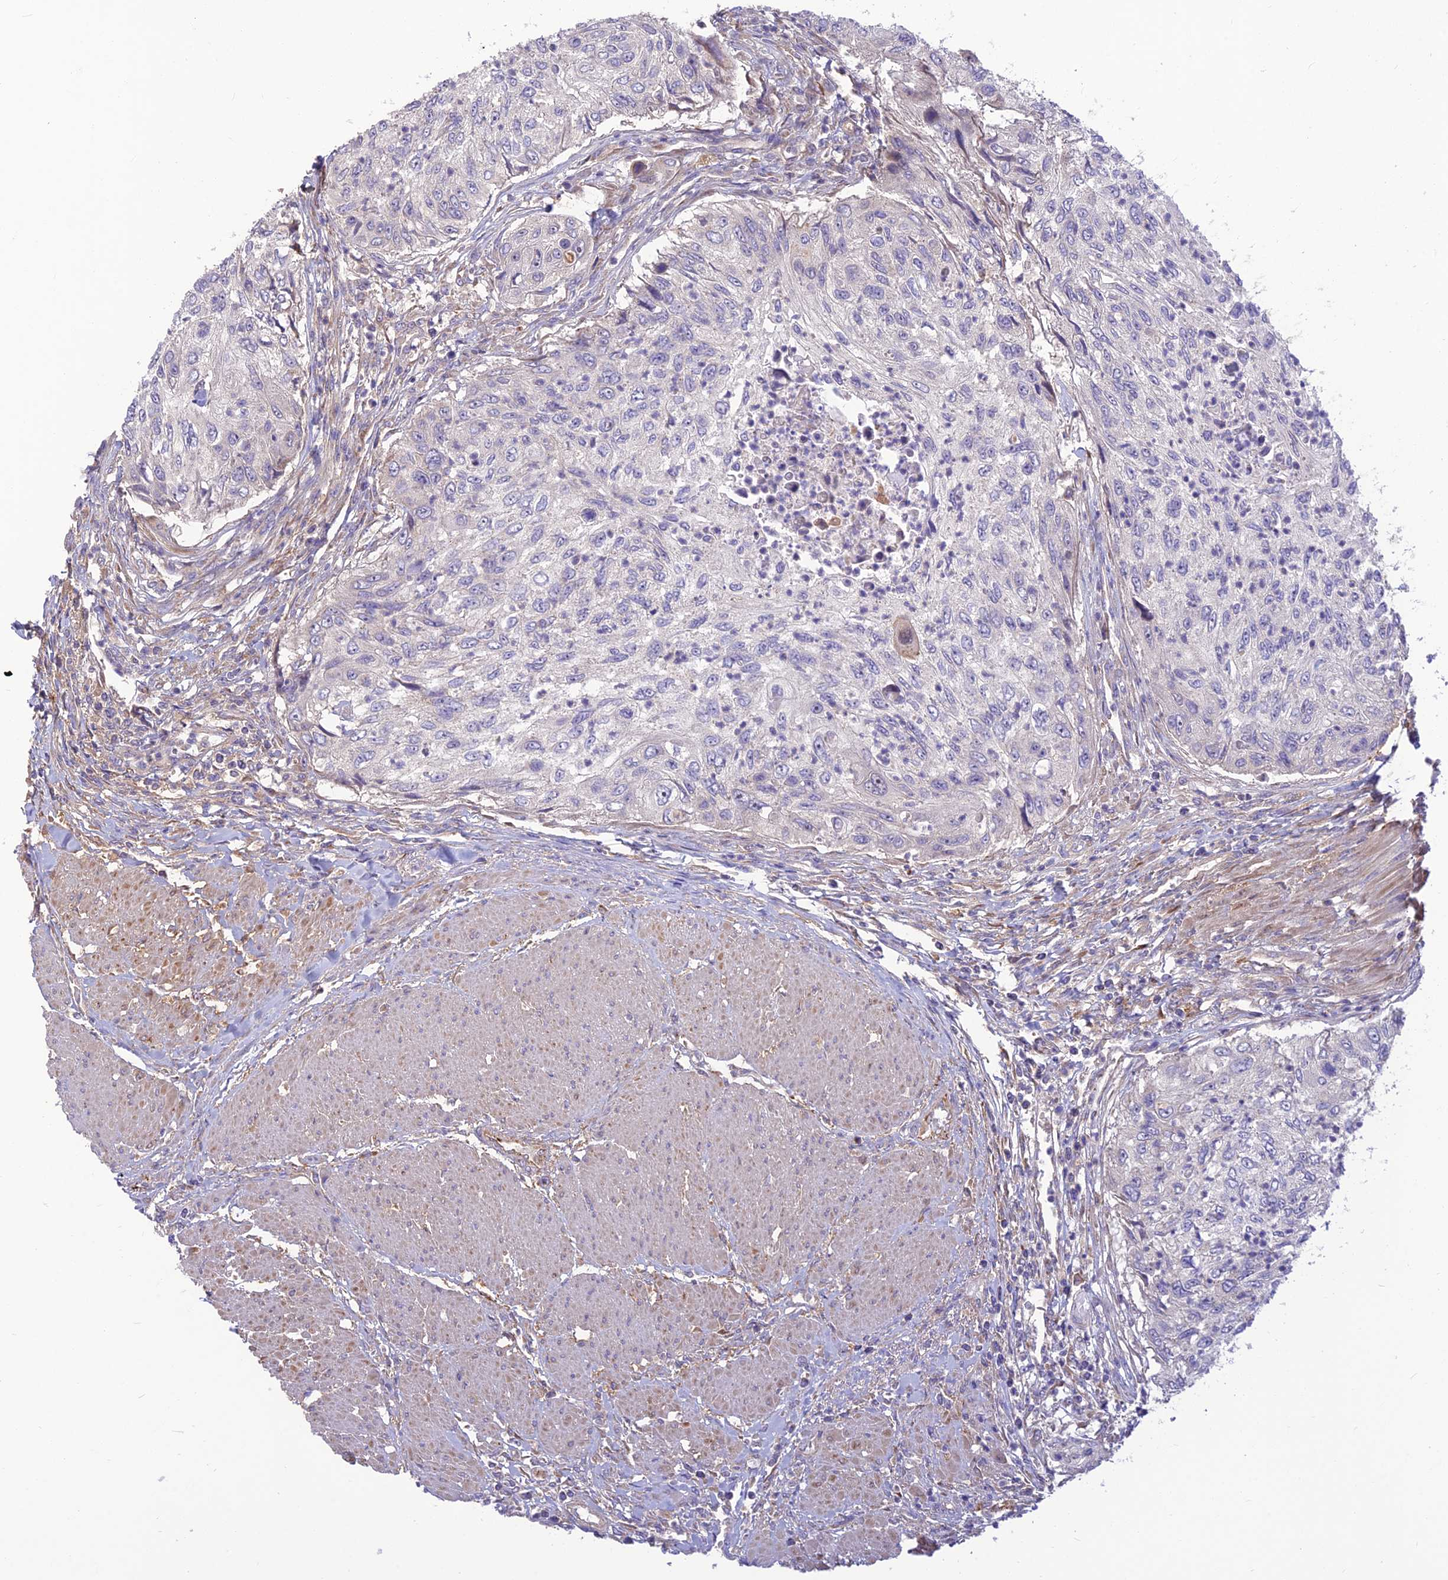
{"staining": {"intensity": "weak", "quantity": "<25%", "location": "cytoplasmic/membranous"}, "tissue": "urothelial cancer", "cell_type": "Tumor cells", "image_type": "cancer", "snomed": [{"axis": "morphology", "description": "Urothelial carcinoma, High grade"}, {"axis": "topography", "description": "Urinary bladder"}], "caption": "Micrograph shows no protein staining in tumor cells of high-grade urothelial carcinoma tissue. (Stains: DAB (3,3'-diaminobenzidine) IHC with hematoxylin counter stain, Microscopy: brightfield microscopy at high magnification).", "gene": "ST8SIA5", "patient": {"sex": "female", "age": 60}}